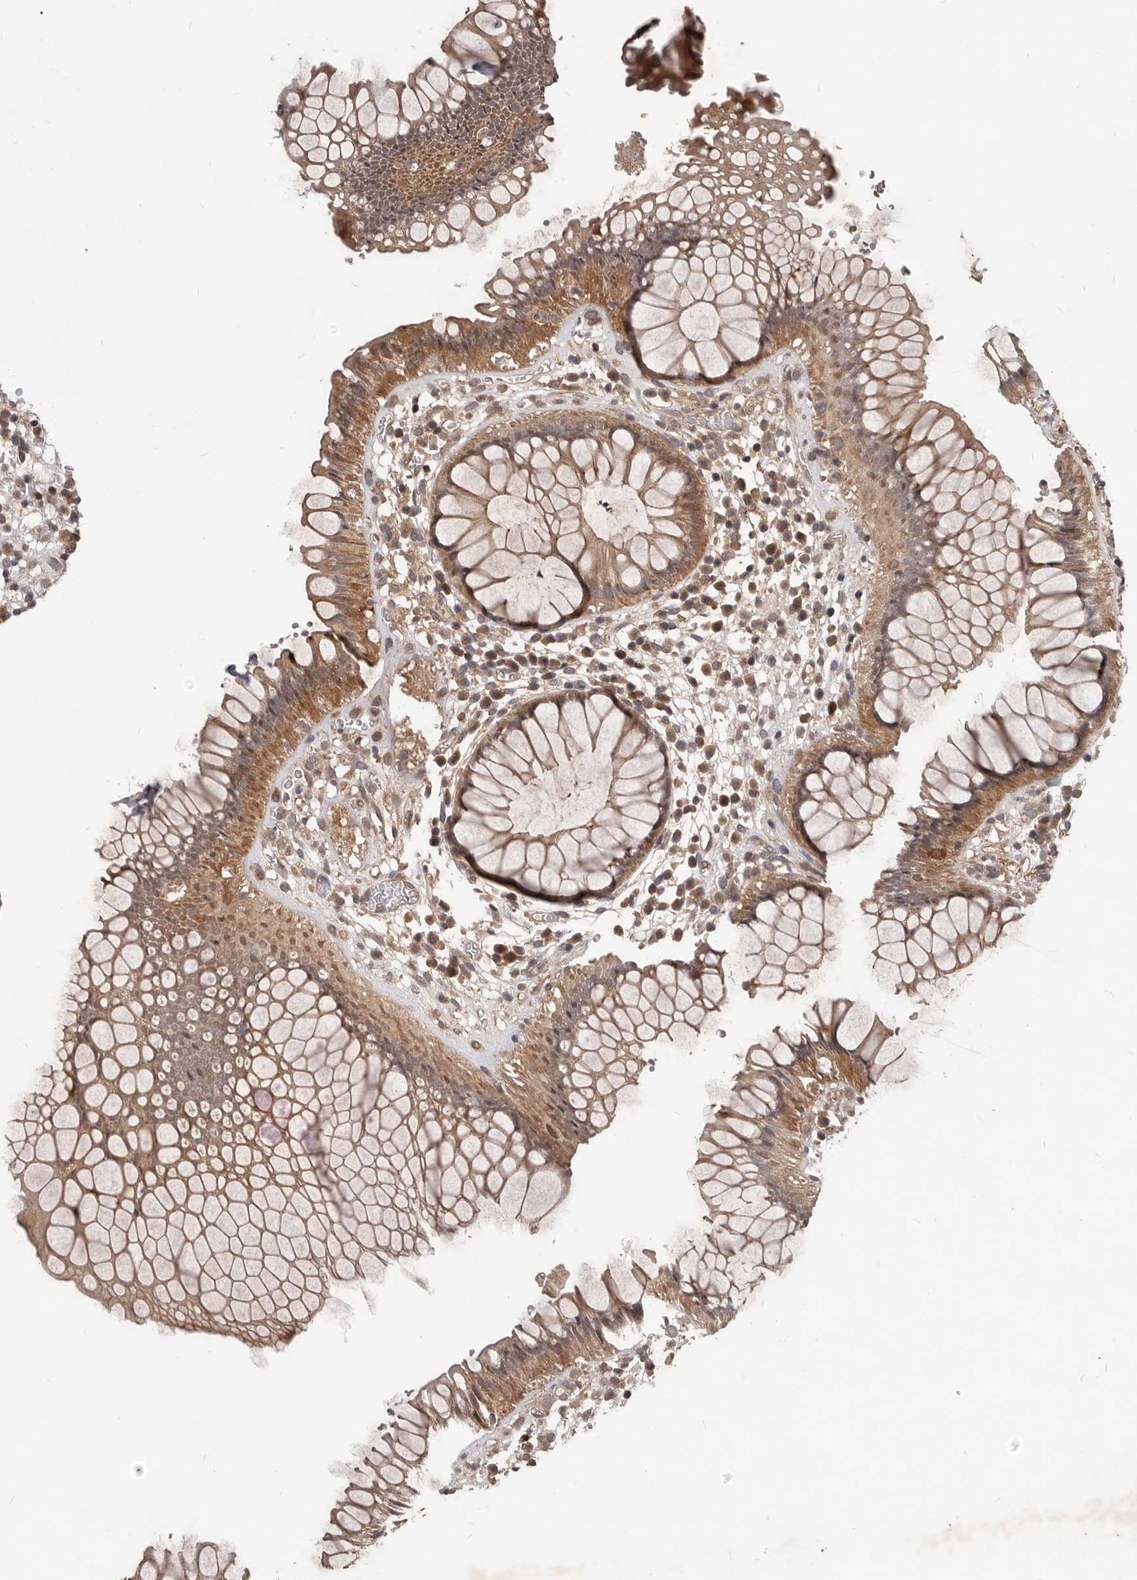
{"staining": {"intensity": "moderate", "quantity": ">75%", "location": "cytoplasmic/membranous"}, "tissue": "rectum", "cell_type": "Glandular cells", "image_type": "normal", "snomed": [{"axis": "morphology", "description": "Normal tissue, NOS"}, {"axis": "topography", "description": "Rectum"}], "caption": "A brown stain highlights moderate cytoplasmic/membranous positivity of a protein in glandular cells of normal human rectum. (IHC, brightfield microscopy, high magnification).", "gene": "GABPB2", "patient": {"sex": "male", "age": 51}}